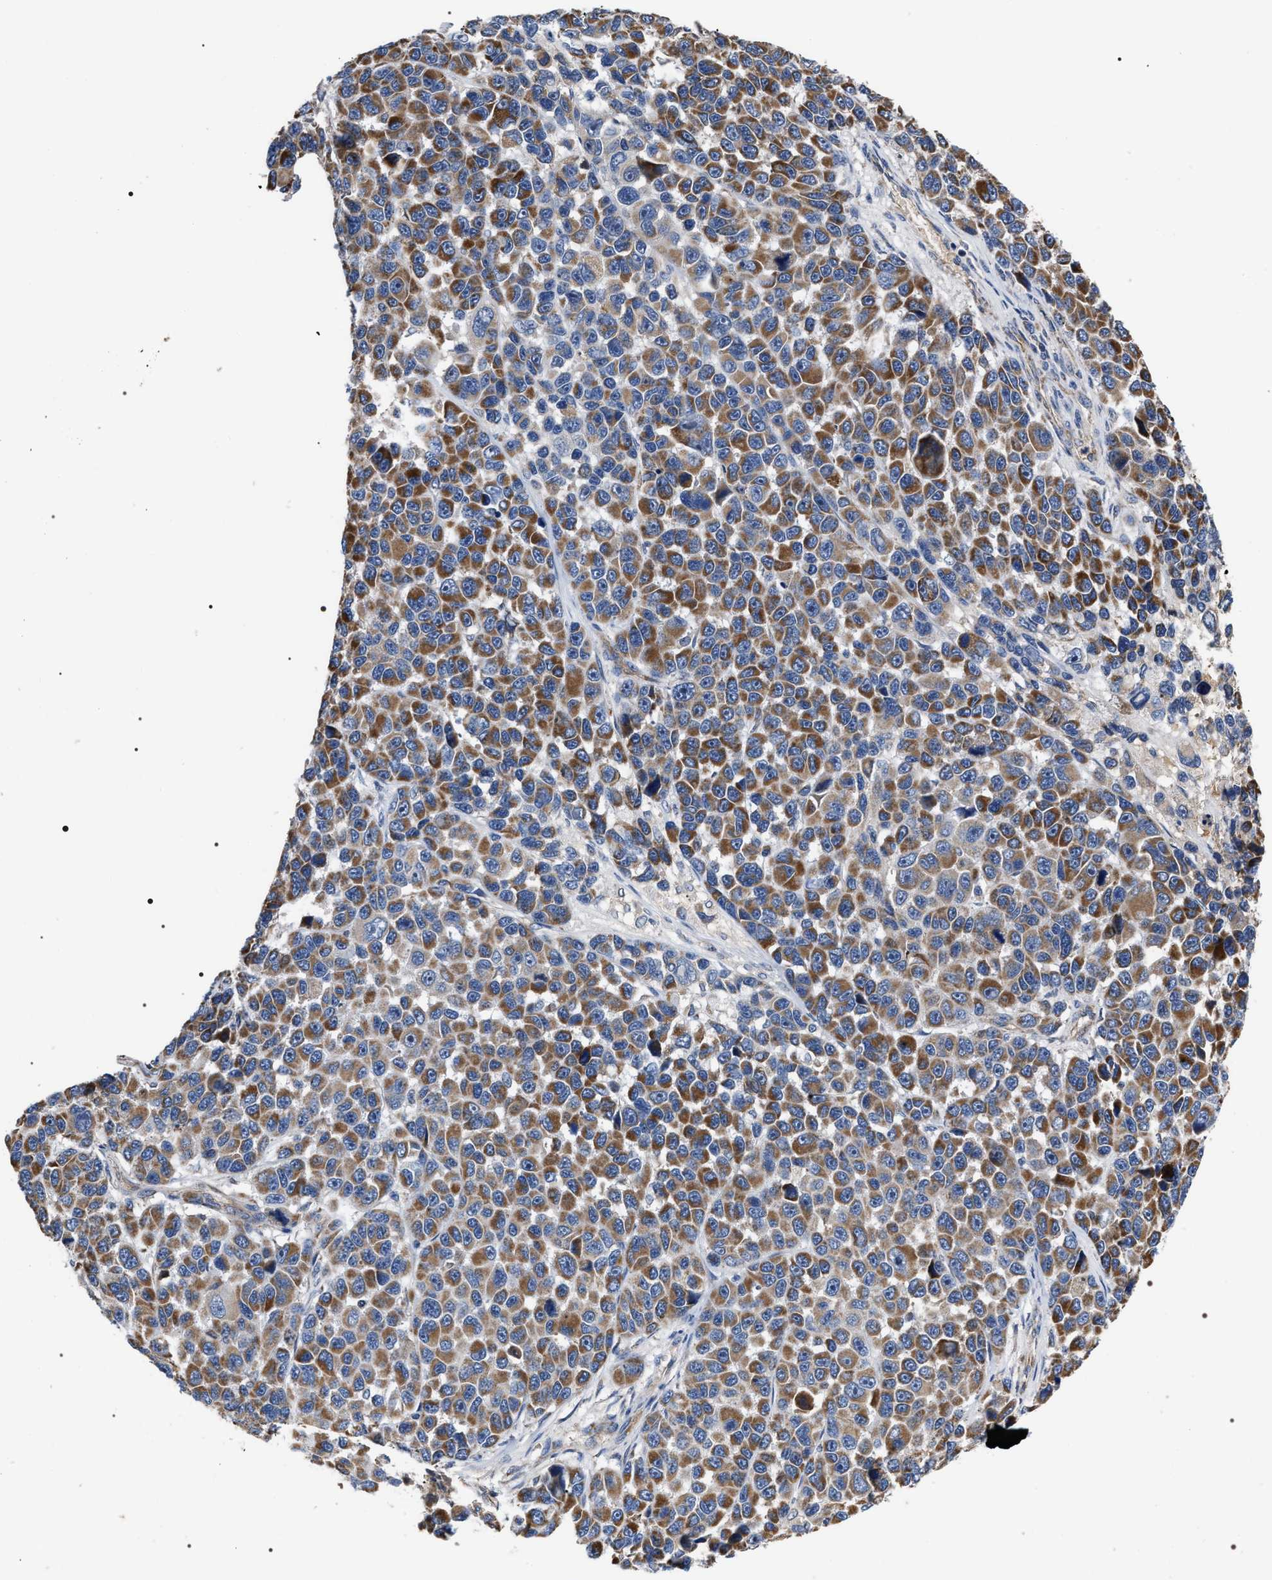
{"staining": {"intensity": "moderate", "quantity": ">75%", "location": "cytoplasmic/membranous"}, "tissue": "melanoma", "cell_type": "Tumor cells", "image_type": "cancer", "snomed": [{"axis": "morphology", "description": "Malignant melanoma, NOS"}, {"axis": "topography", "description": "Skin"}], "caption": "Tumor cells demonstrate medium levels of moderate cytoplasmic/membranous expression in about >75% of cells in malignant melanoma.", "gene": "MACC1", "patient": {"sex": "male", "age": 53}}